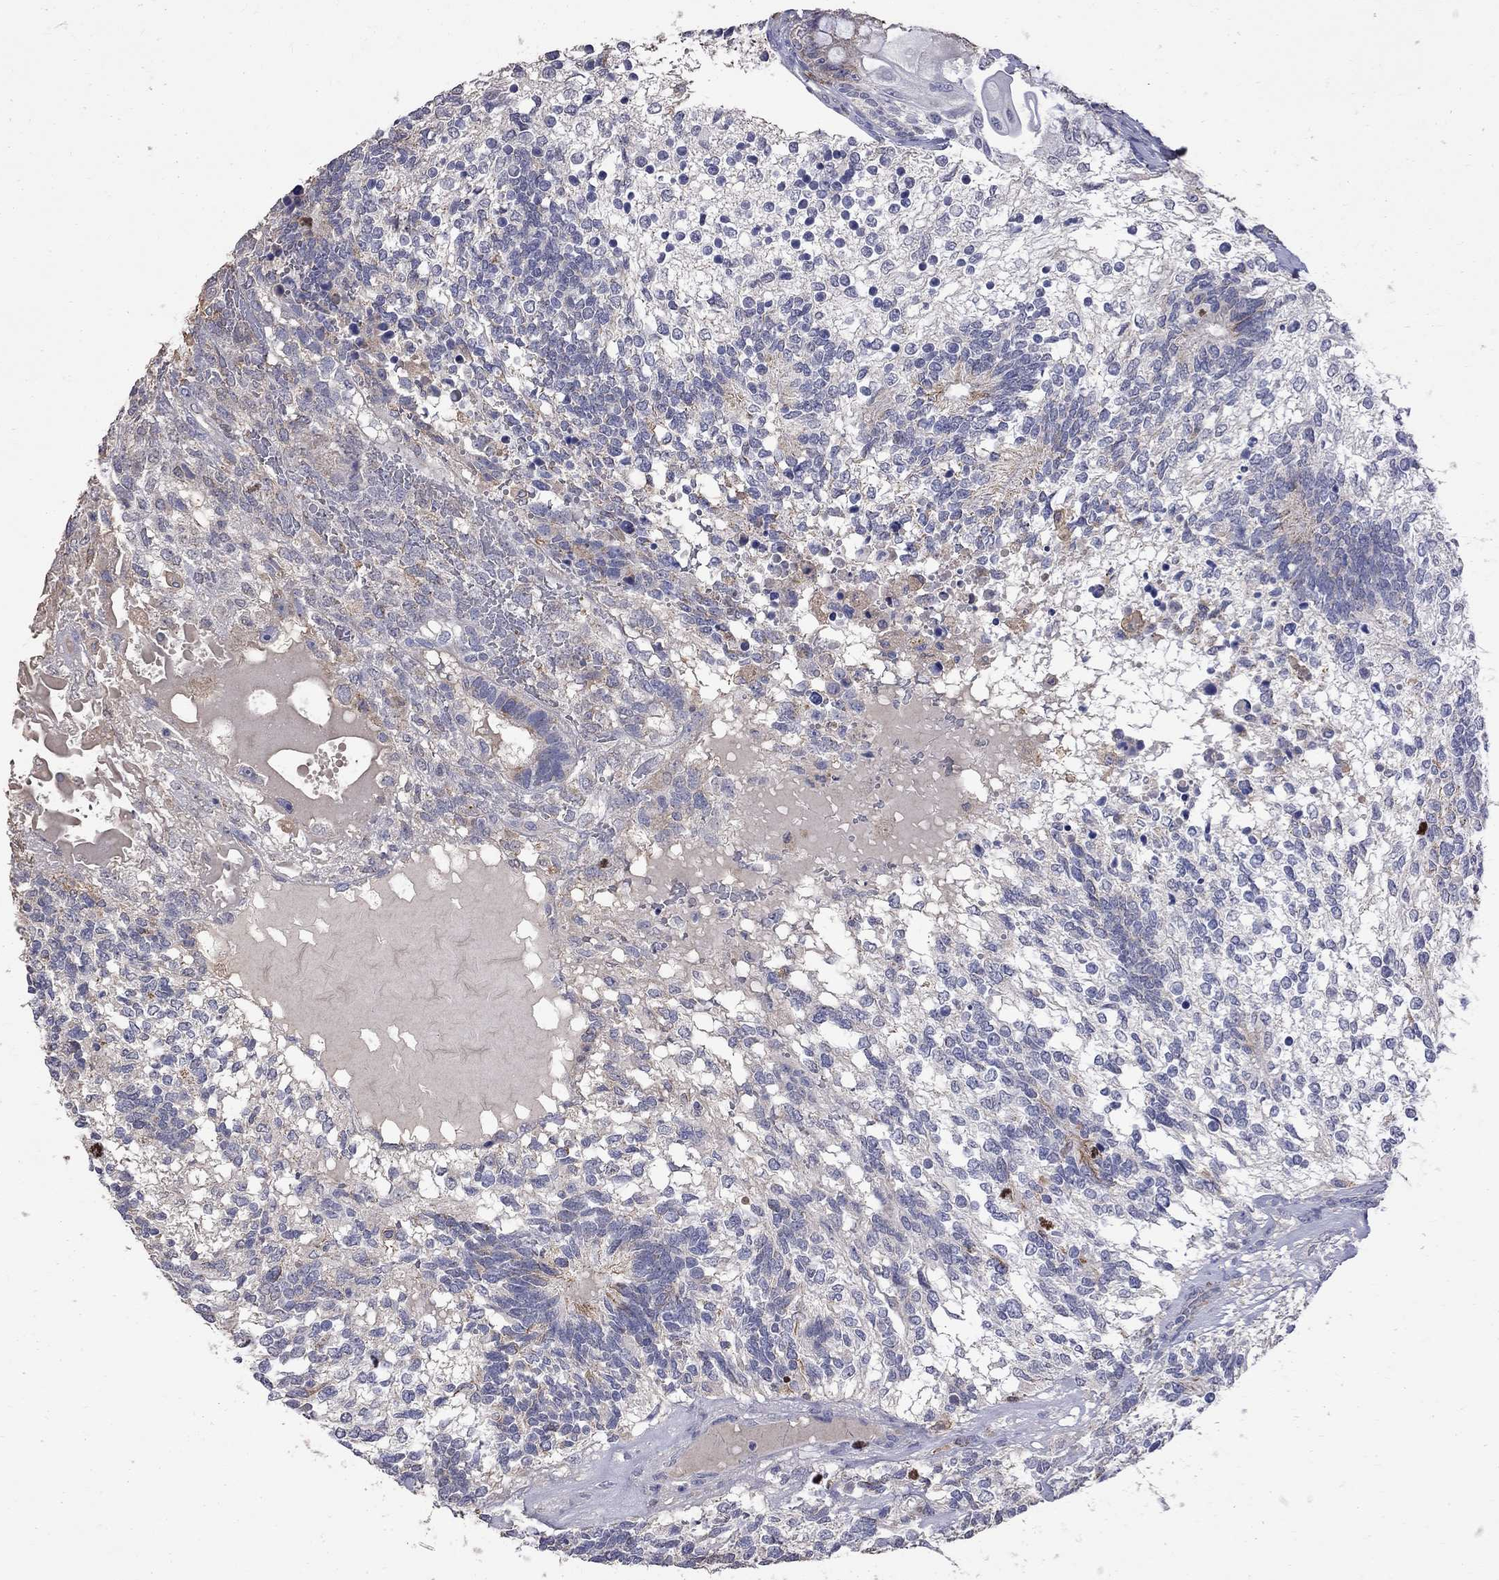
{"staining": {"intensity": "weak", "quantity": "<25%", "location": "cytoplasmic/membranous"}, "tissue": "testis cancer", "cell_type": "Tumor cells", "image_type": "cancer", "snomed": [{"axis": "morphology", "description": "Seminoma, NOS"}, {"axis": "morphology", "description": "Carcinoma, Embryonal, NOS"}, {"axis": "topography", "description": "Testis"}], "caption": "The photomicrograph exhibits no significant positivity in tumor cells of testis cancer.", "gene": "CKAP2", "patient": {"sex": "male", "age": 41}}